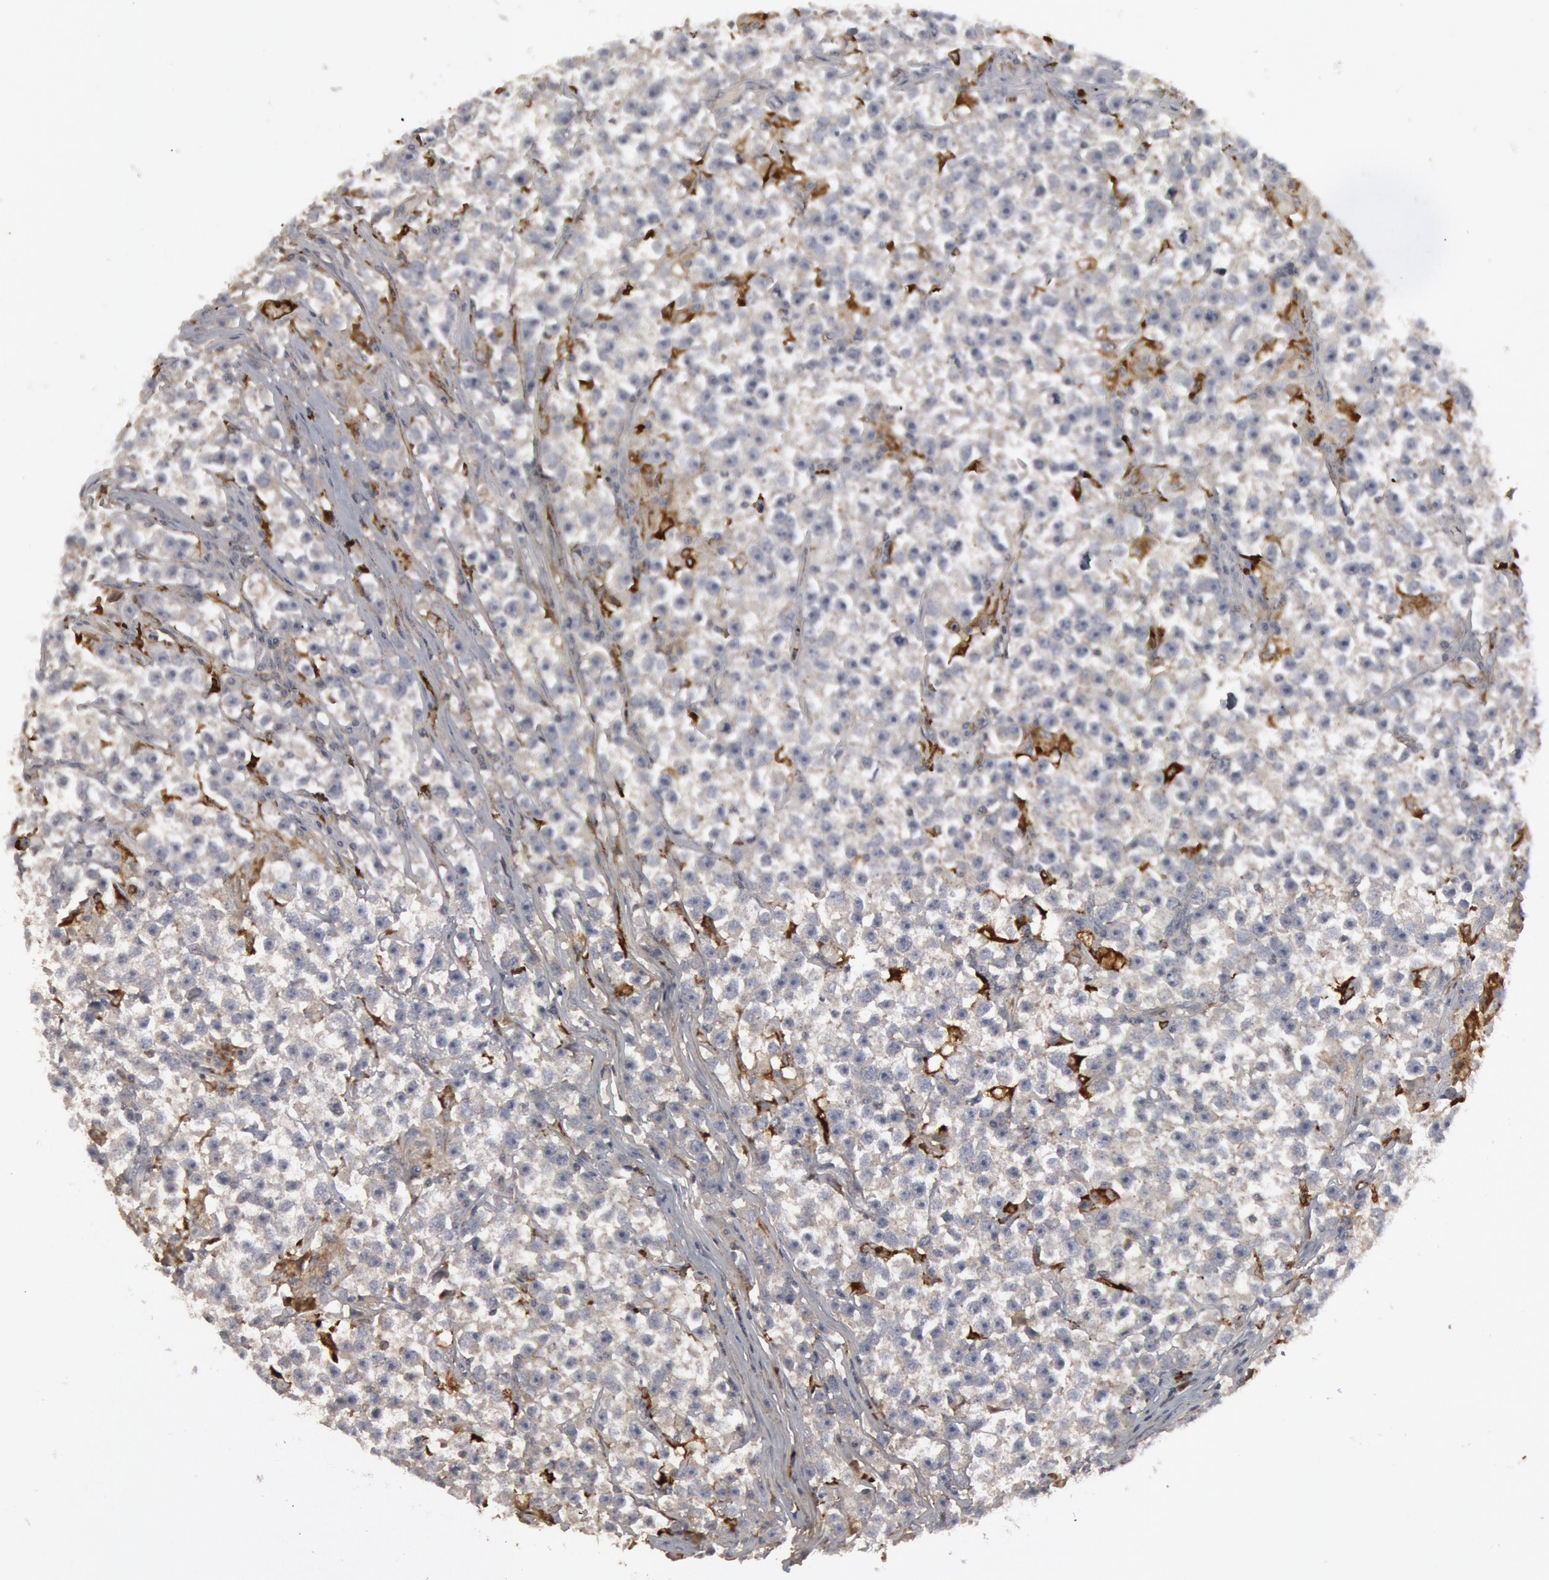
{"staining": {"intensity": "negative", "quantity": "none", "location": "none"}, "tissue": "testis cancer", "cell_type": "Tumor cells", "image_type": "cancer", "snomed": [{"axis": "morphology", "description": "Seminoma, NOS"}, {"axis": "topography", "description": "Testis"}], "caption": "High magnification brightfield microscopy of testis cancer (seminoma) stained with DAB (brown) and counterstained with hematoxylin (blue): tumor cells show no significant staining.", "gene": "C1QC", "patient": {"sex": "male", "age": 33}}